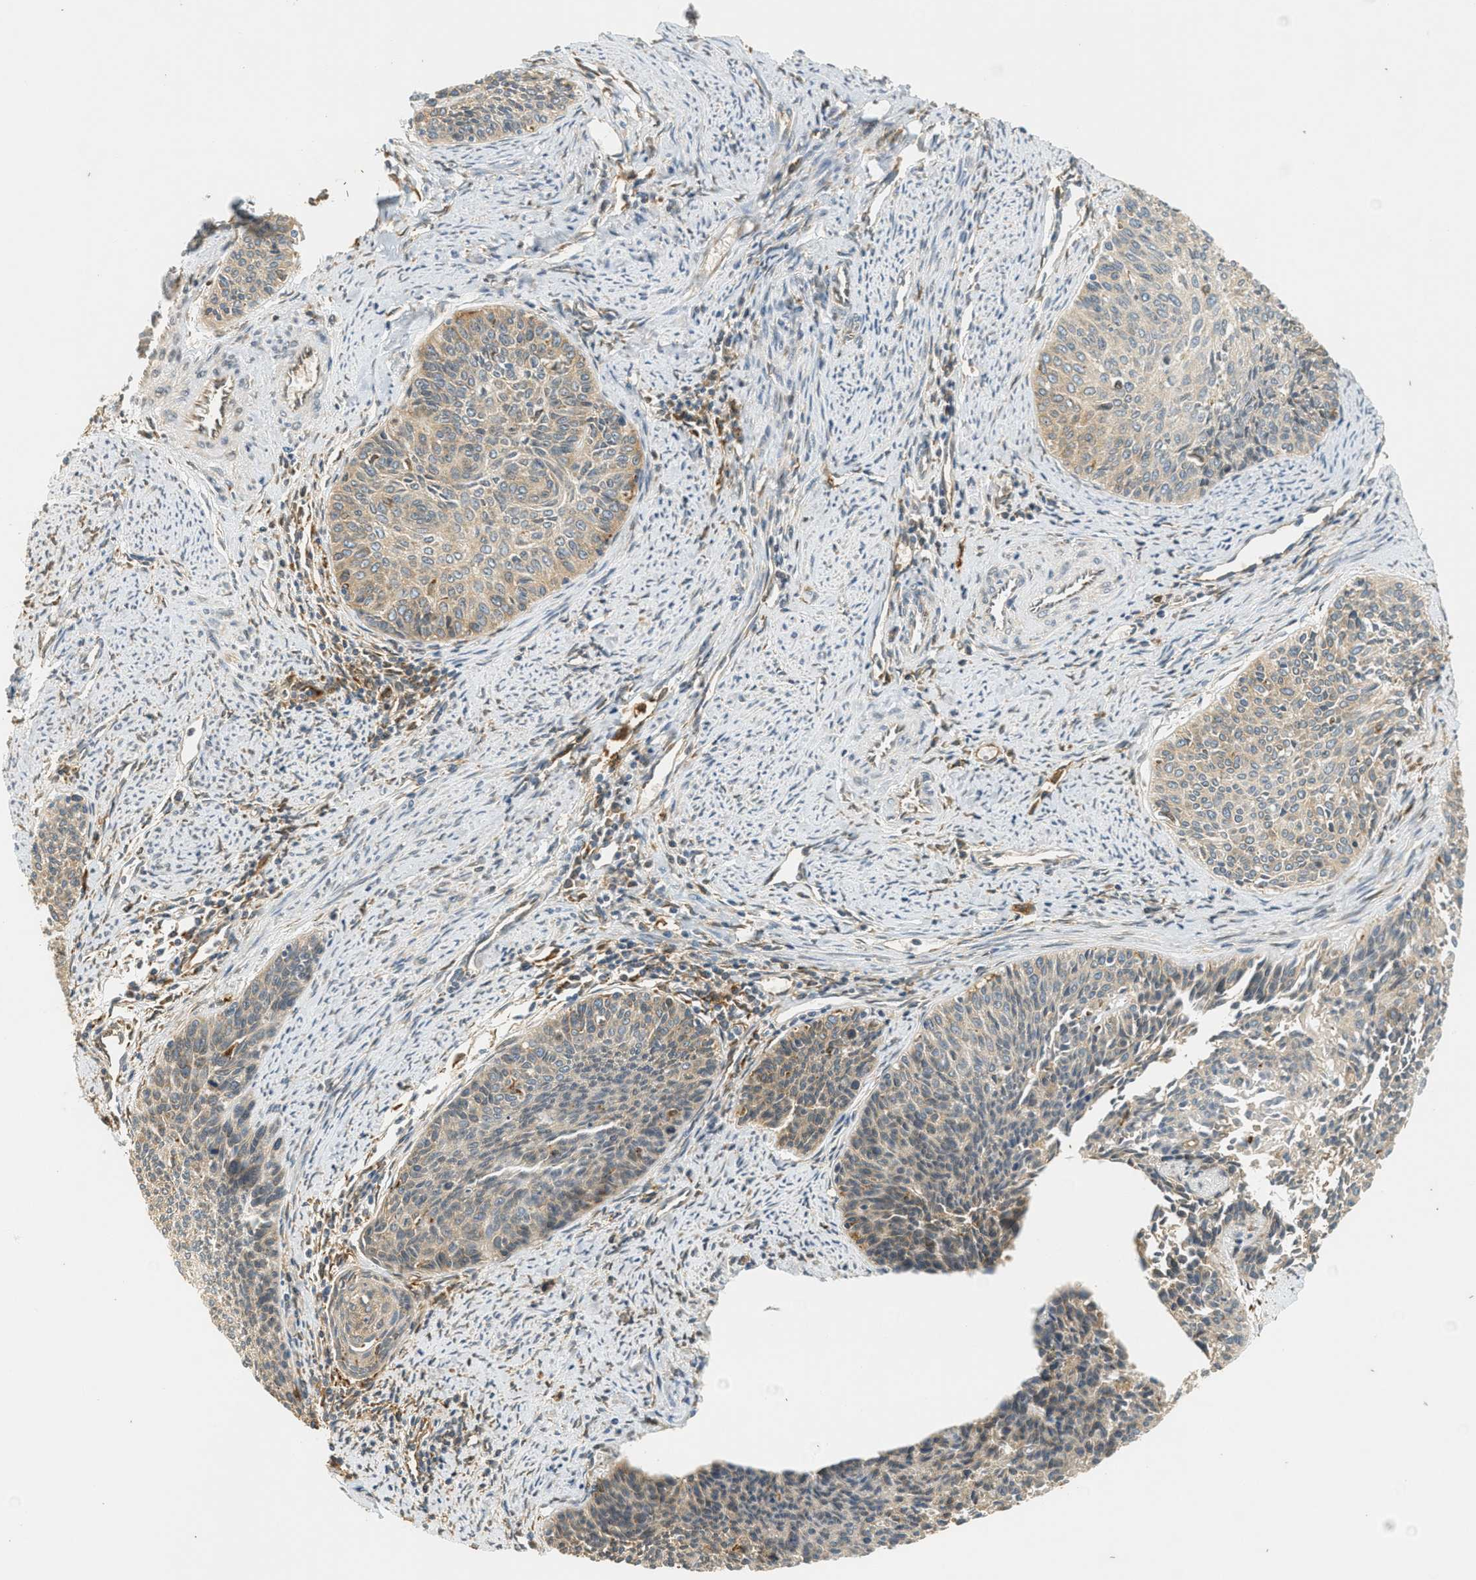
{"staining": {"intensity": "weak", "quantity": ">75%", "location": "cytoplasmic/membranous"}, "tissue": "cervical cancer", "cell_type": "Tumor cells", "image_type": "cancer", "snomed": [{"axis": "morphology", "description": "Squamous cell carcinoma, NOS"}, {"axis": "topography", "description": "Cervix"}], "caption": "Weak cytoplasmic/membranous protein positivity is appreciated in about >75% of tumor cells in cervical squamous cell carcinoma.", "gene": "PDK1", "patient": {"sex": "female", "age": 55}}